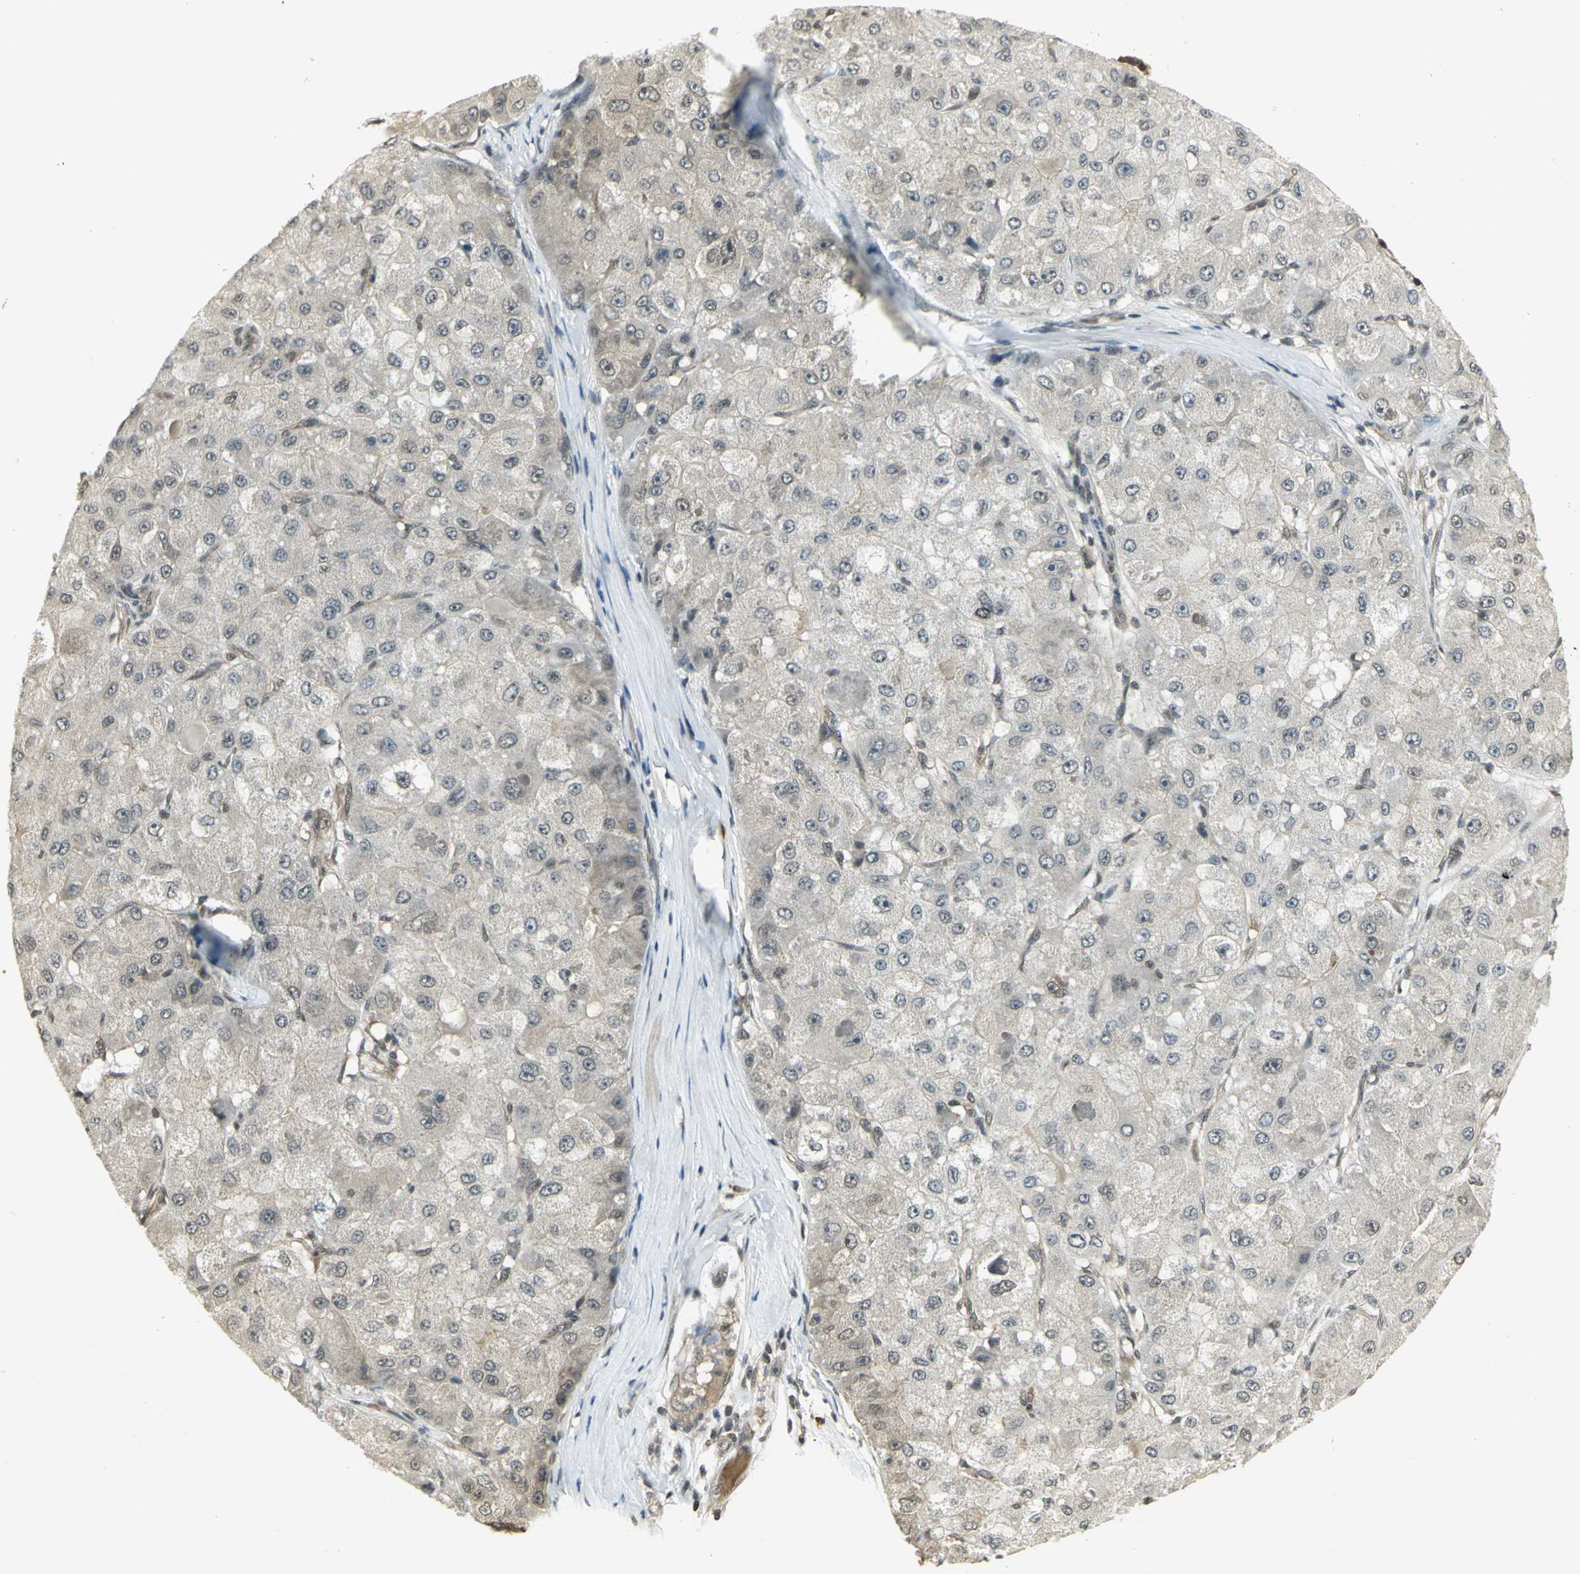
{"staining": {"intensity": "negative", "quantity": "none", "location": "none"}, "tissue": "liver cancer", "cell_type": "Tumor cells", "image_type": "cancer", "snomed": [{"axis": "morphology", "description": "Carcinoma, Hepatocellular, NOS"}, {"axis": "topography", "description": "Liver"}], "caption": "The immunohistochemistry histopathology image has no significant positivity in tumor cells of liver cancer (hepatocellular carcinoma) tissue.", "gene": "CDC34", "patient": {"sex": "male", "age": 80}}